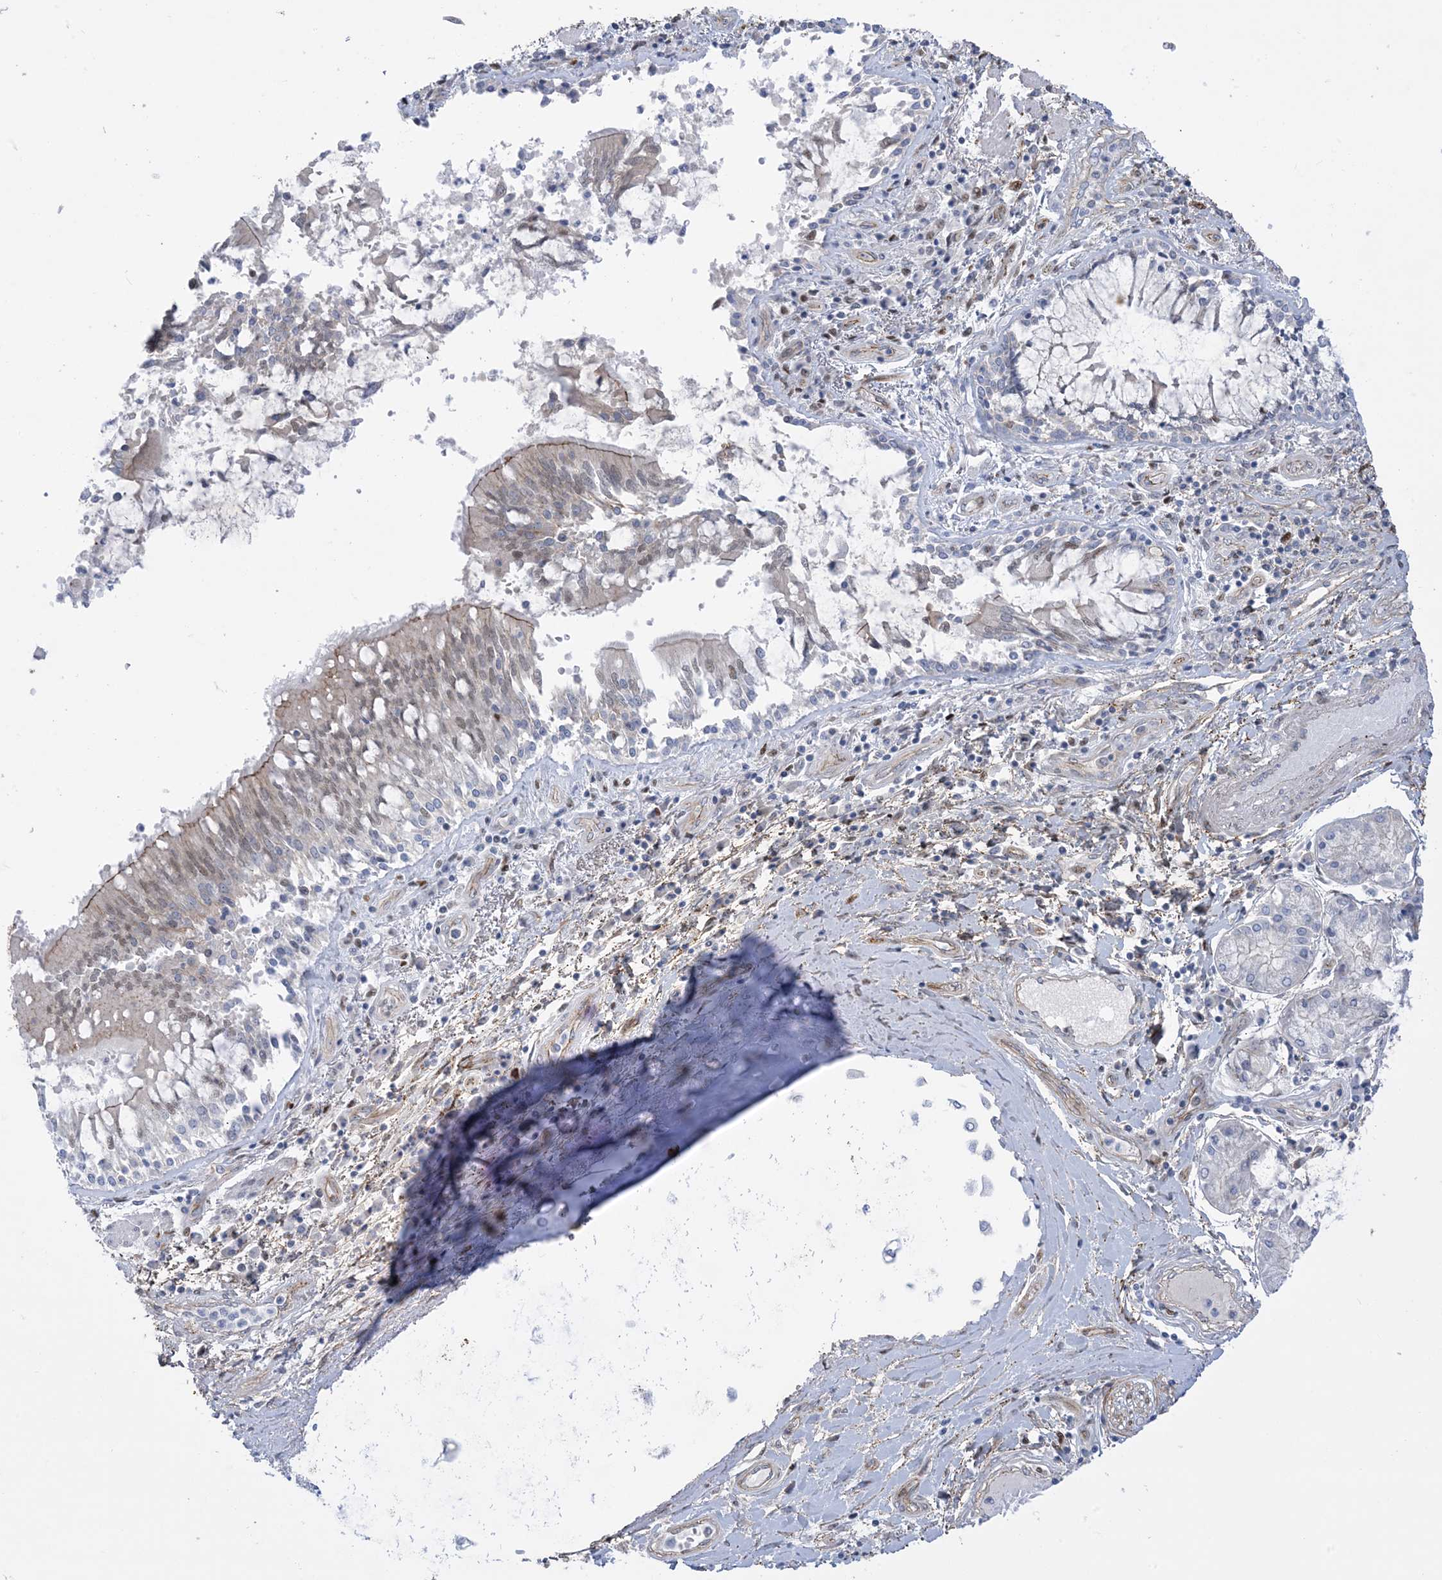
{"staining": {"intensity": "moderate", "quantity": ">75%", "location": "nuclear"}, "tissue": "adipose tissue", "cell_type": "Adipocytes", "image_type": "normal", "snomed": [{"axis": "morphology", "description": "Normal tissue, NOS"}, {"axis": "topography", "description": "Cartilage tissue"}, {"axis": "topography", "description": "Bronchus"}, {"axis": "topography", "description": "Lung"}, {"axis": "topography", "description": "Peripheral nerve tissue"}], "caption": "Adipose tissue stained with a brown dye exhibits moderate nuclear positive expression in about >75% of adipocytes.", "gene": "MARS2", "patient": {"sex": "female", "age": 49}}